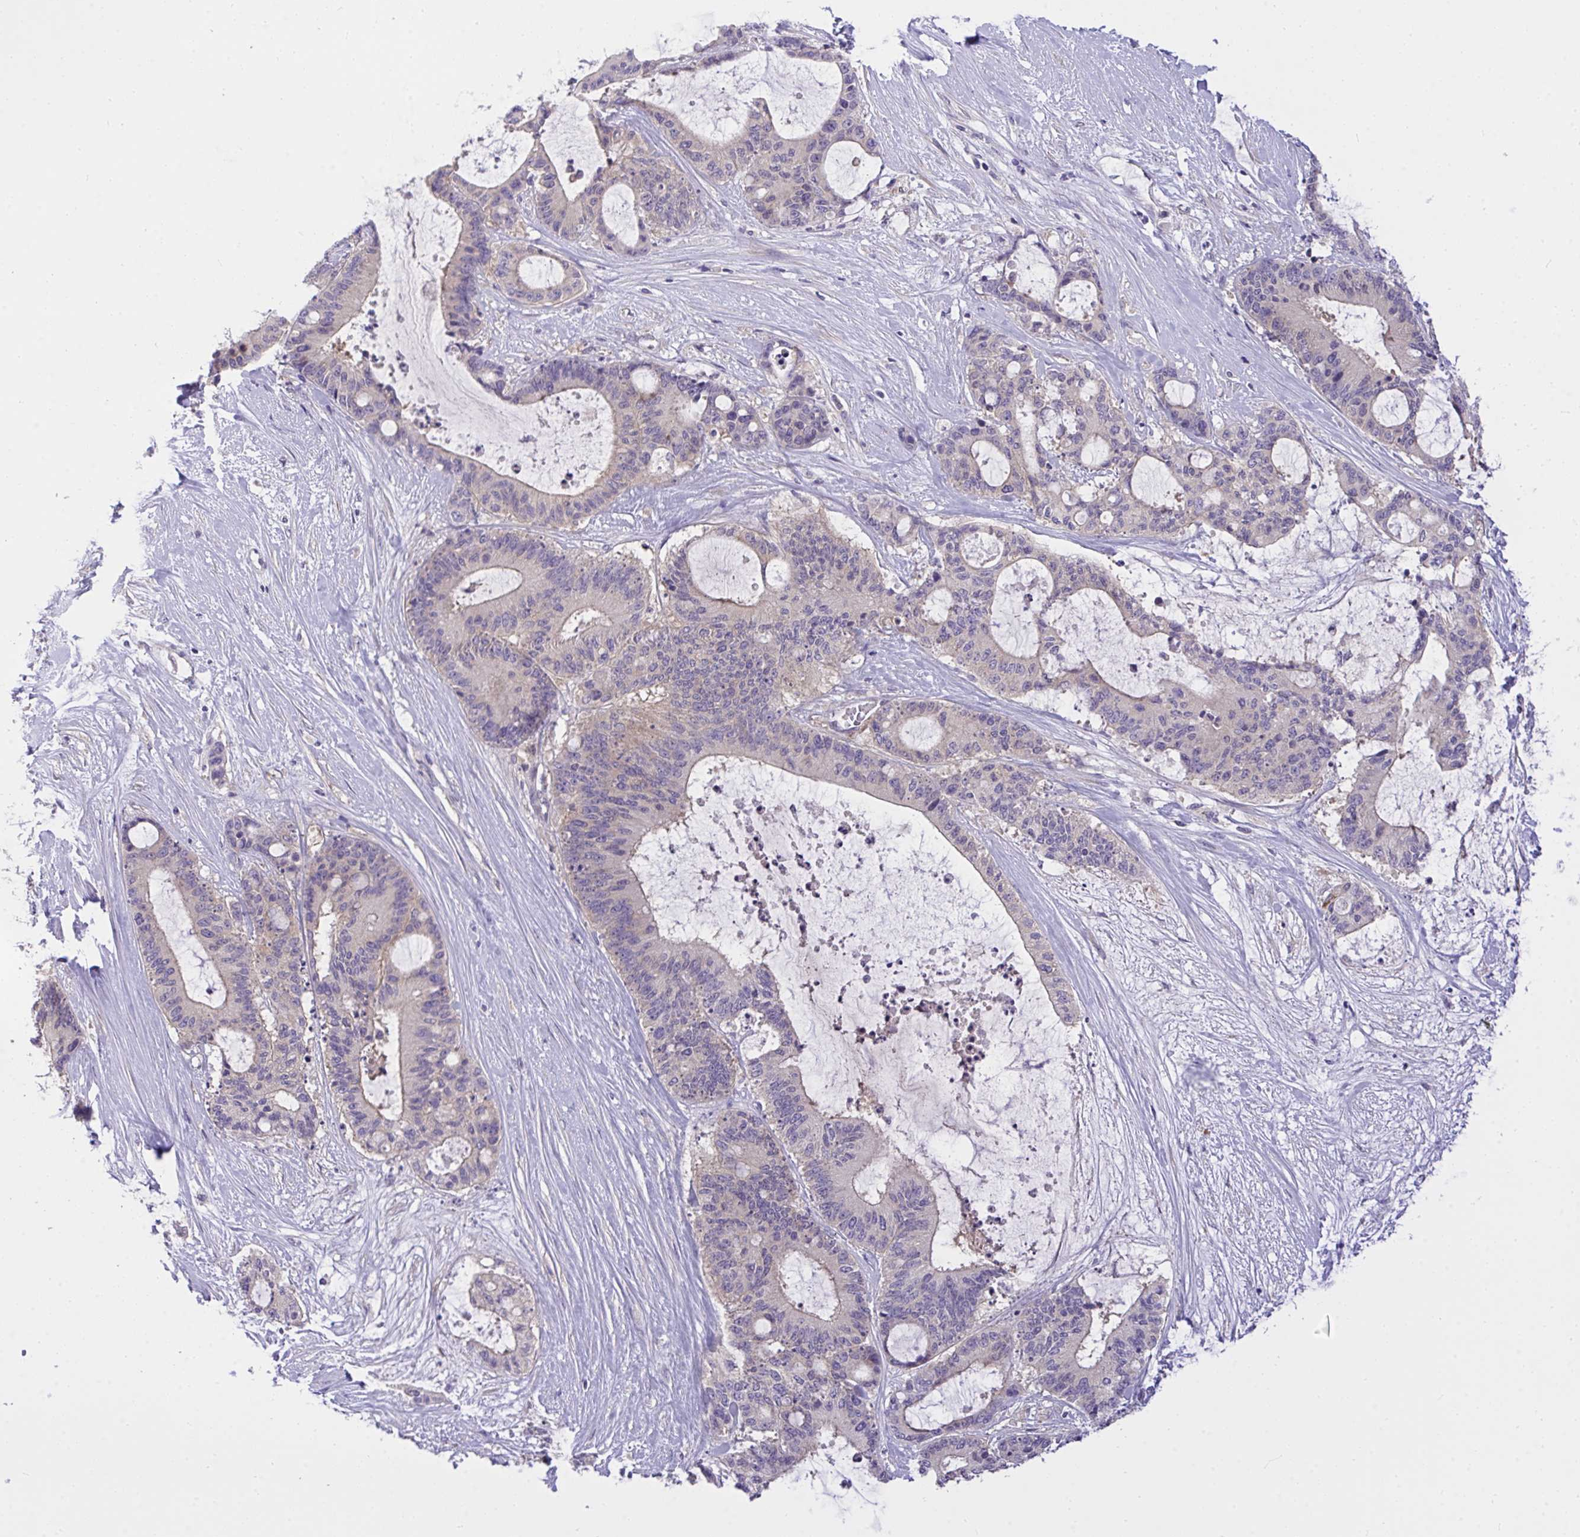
{"staining": {"intensity": "negative", "quantity": "none", "location": "none"}, "tissue": "liver cancer", "cell_type": "Tumor cells", "image_type": "cancer", "snomed": [{"axis": "morphology", "description": "Normal tissue, NOS"}, {"axis": "morphology", "description": "Cholangiocarcinoma"}, {"axis": "topography", "description": "Liver"}, {"axis": "topography", "description": "Peripheral nerve tissue"}], "caption": "Immunohistochemistry image of neoplastic tissue: human cholangiocarcinoma (liver) stained with DAB demonstrates no significant protein expression in tumor cells.", "gene": "TLN2", "patient": {"sex": "female", "age": 73}}